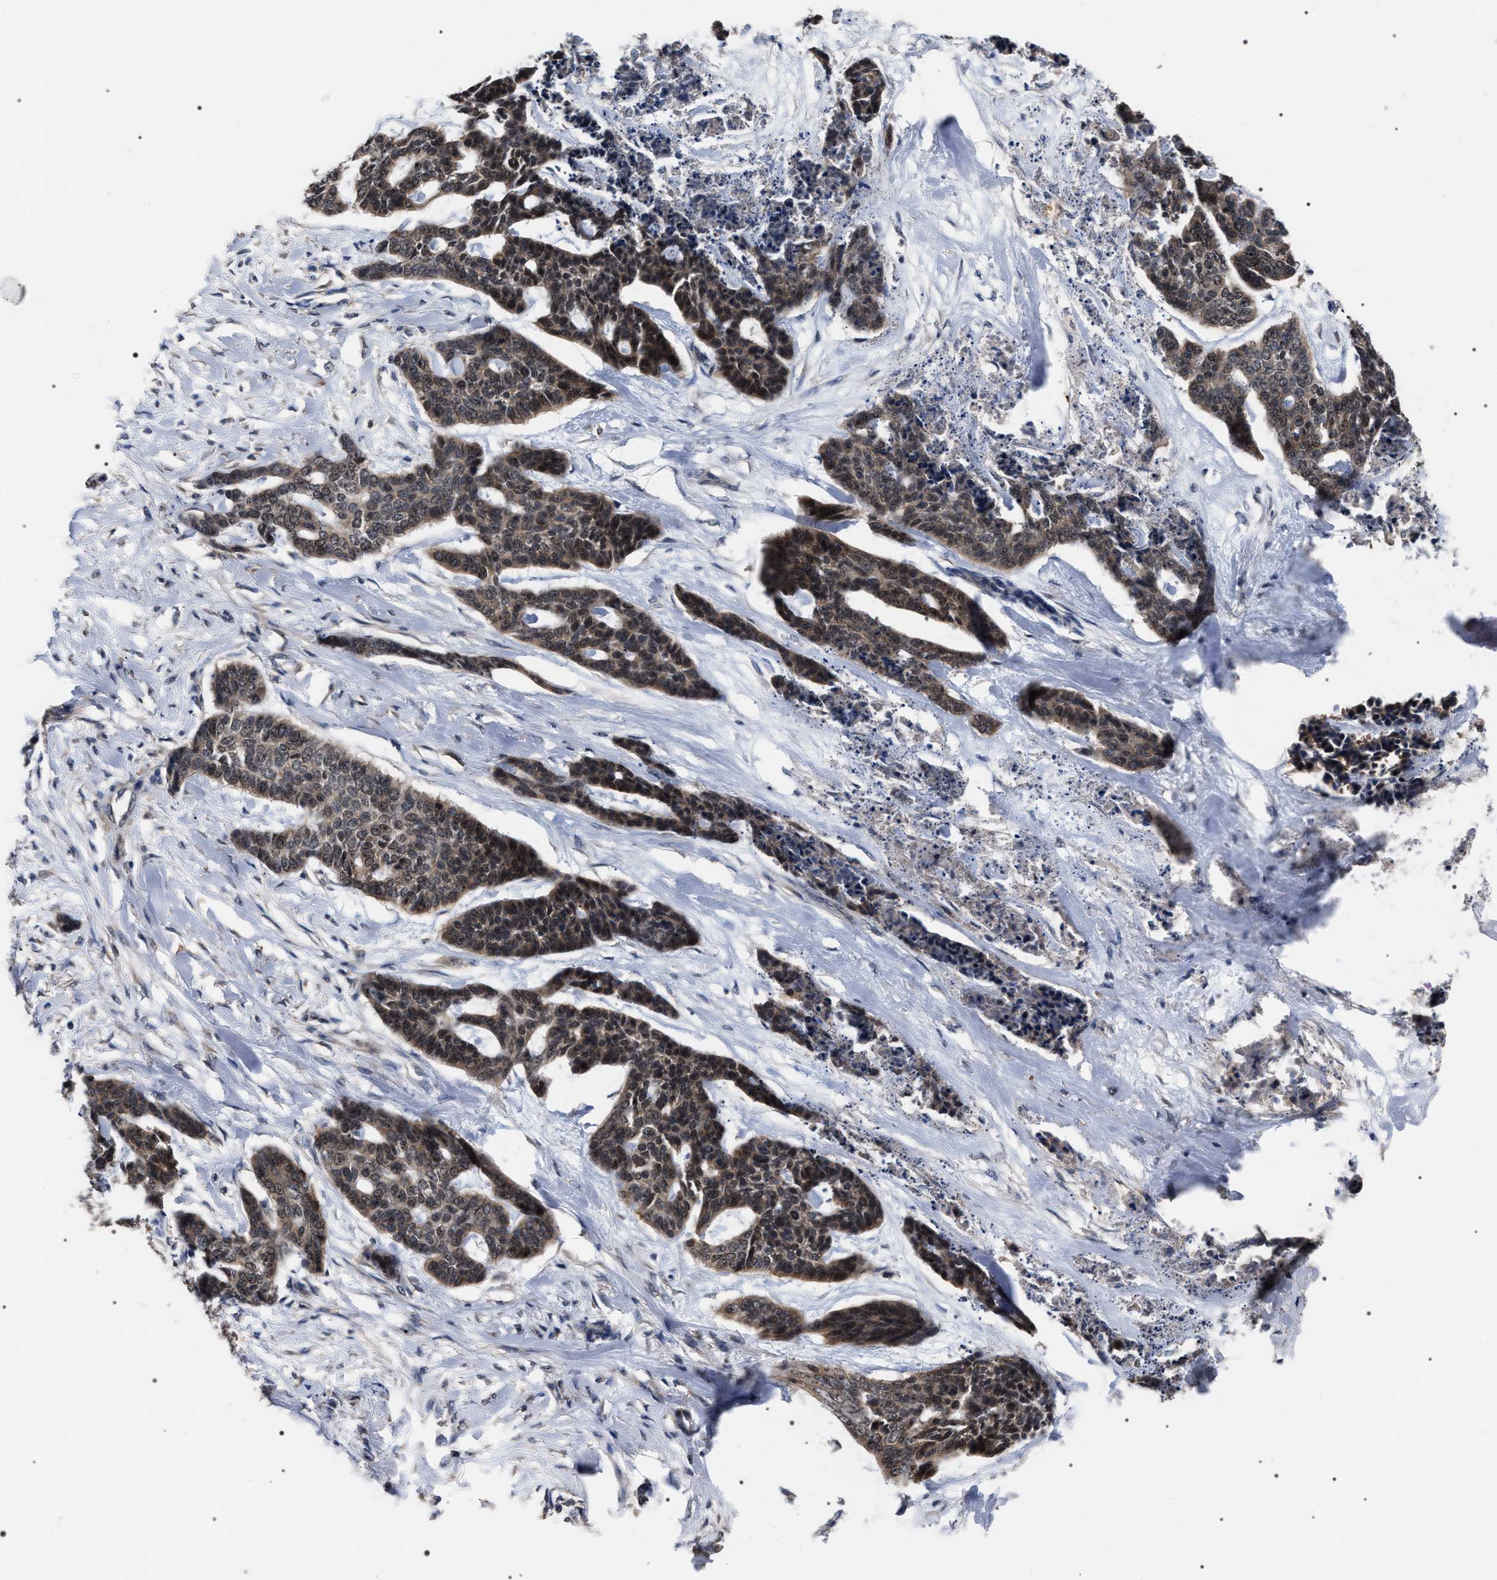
{"staining": {"intensity": "weak", "quantity": "25%-75%", "location": "cytoplasmic/membranous,nuclear"}, "tissue": "skin cancer", "cell_type": "Tumor cells", "image_type": "cancer", "snomed": [{"axis": "morphology", "description": "Basal cell carcinoma"}, {"axis": "topography", "description": "Skin"}], "caption": "Skin basal cell carcinoma stained with a protein marker reveals weak staining in tumor cells.", "gene": "UPF3A", "patient": {"sex": "female", "age": 64}}